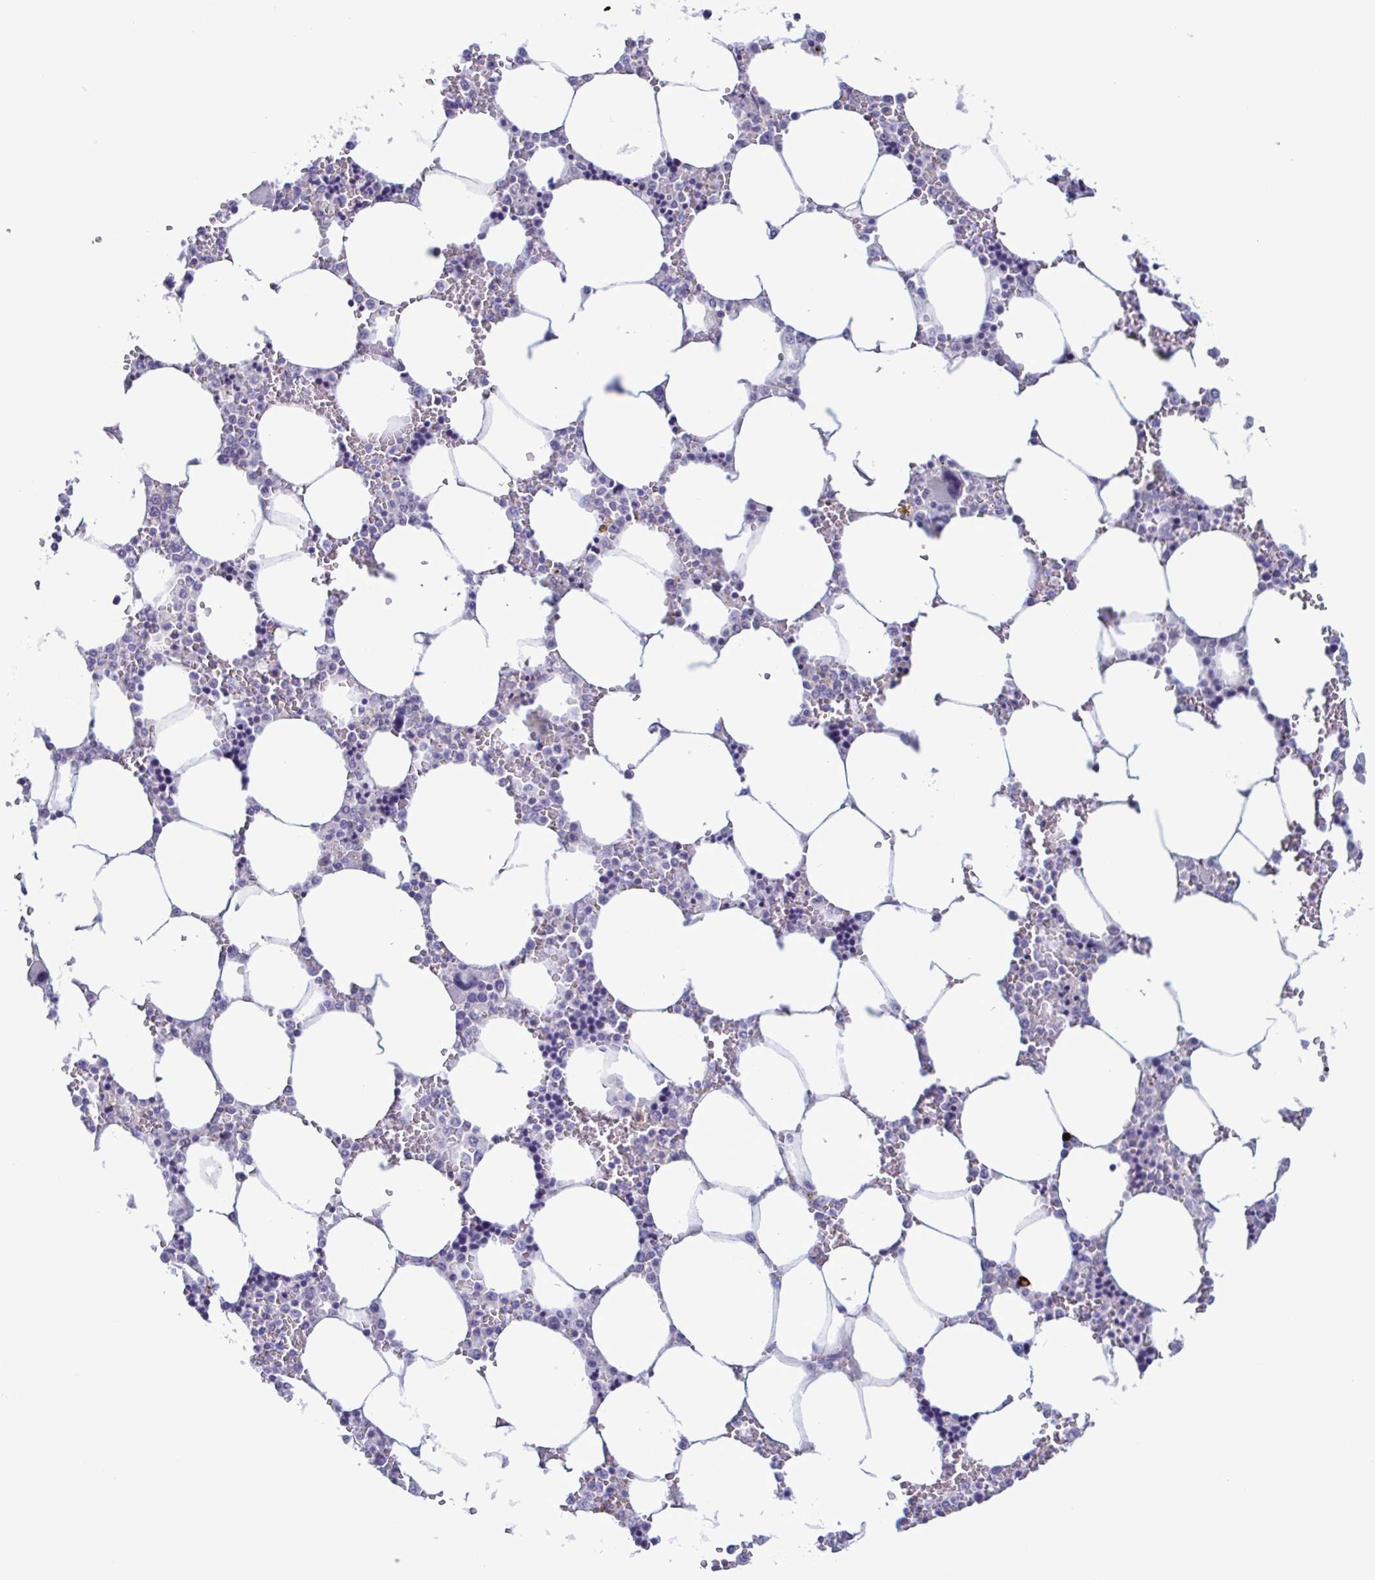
{"staining": {"intensity": "negative", "quantity": "none", "location": "none"}, "tissue": "bone marrow", "cell_type": "Hematopoietic cells", "image_type": "normal", "snomed": [{"axis": "morphology", "description": "Normal tissue, NOS"}, {"axis": "topography", "description": "Bone marrow"}], "caption": "Hematopoietic cells show no significant expression in normal bone marrow.", "gene": "INAFM1", "patient": {"sex": "male", "age": 64}}